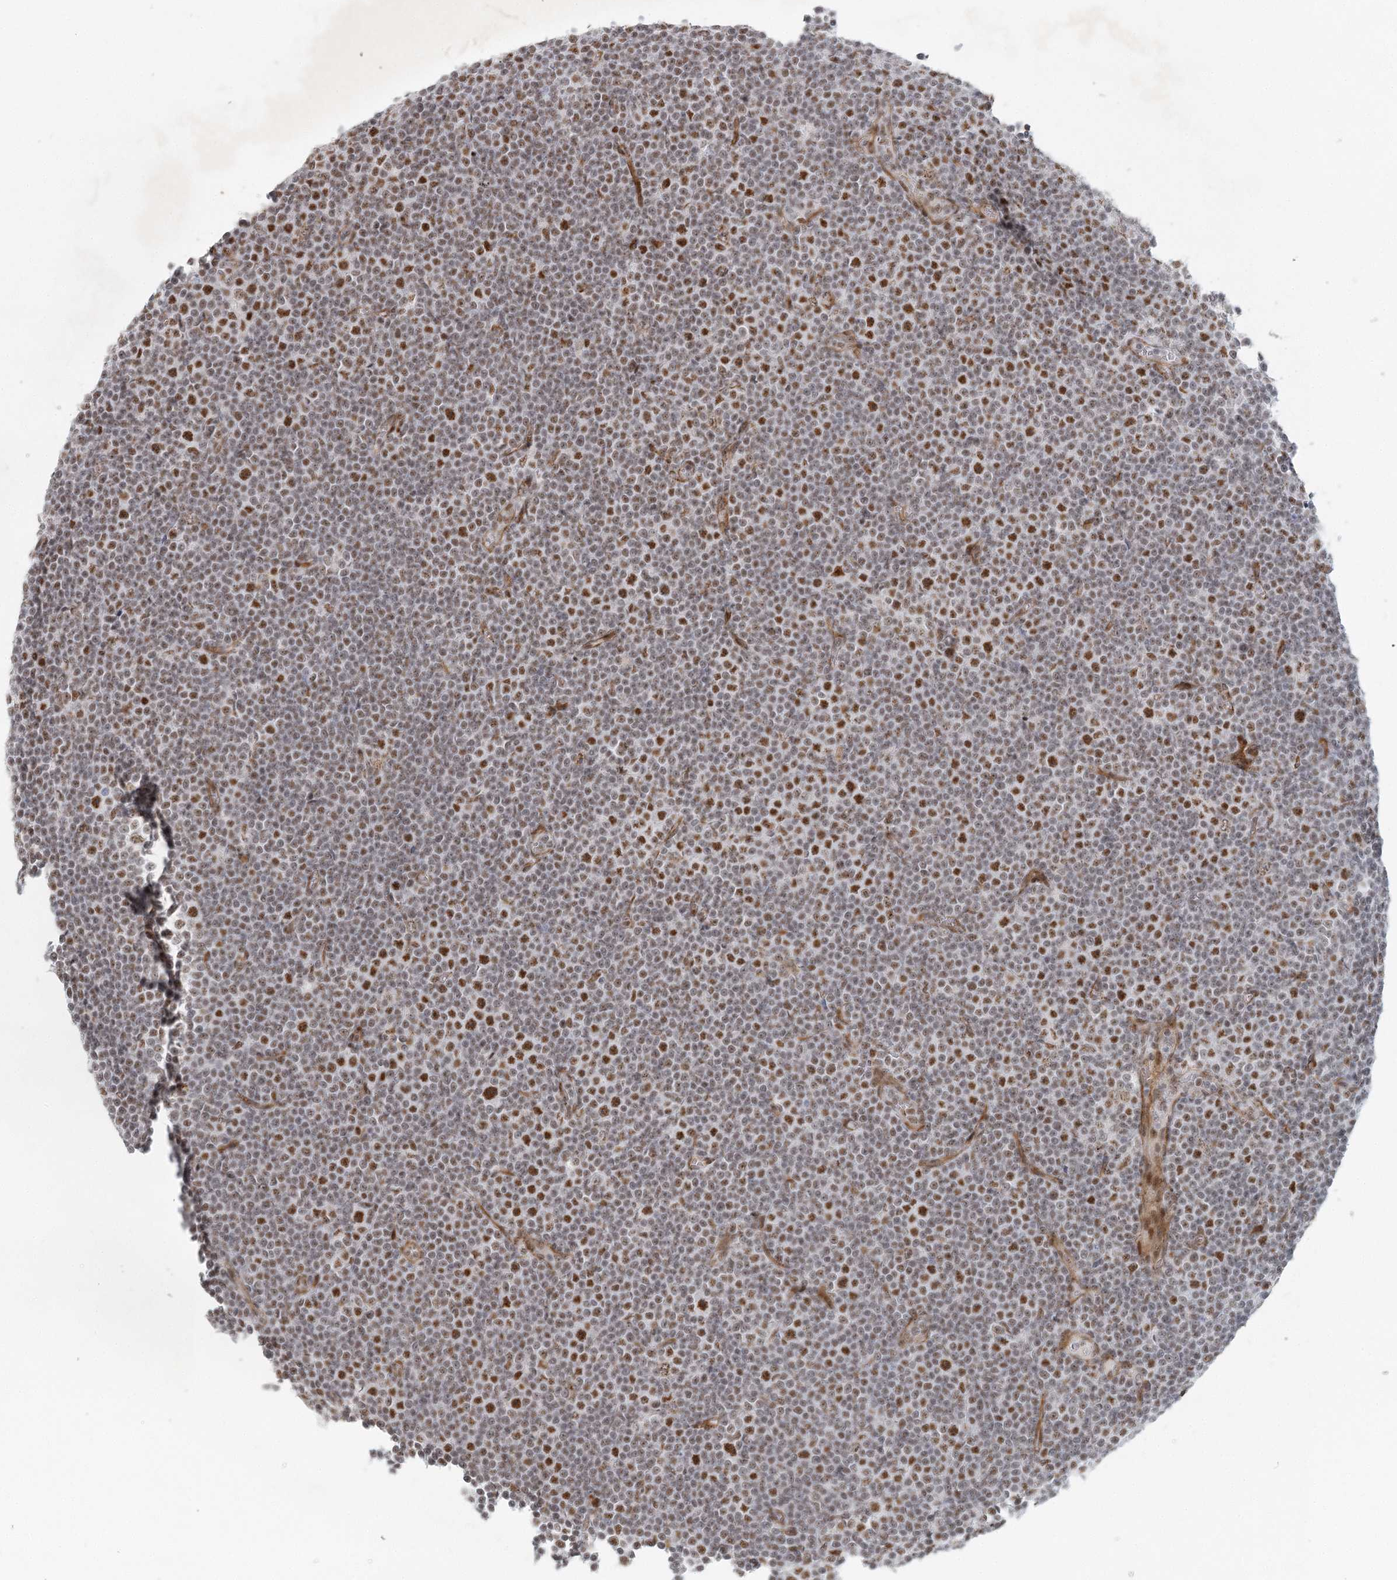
{"staining": {"intensity": "strong", "quantity": "25%-75%", "location": "nuclear"}, "tissue": "lymphoma", "cell_type": "Tumor cells", "image_type": "cancer", "snomed": [{"axis": "morphology", "description": "Malignant lymphoma, non-Hodgkin's type, Low grade"}, {"axis": "topography", "description": "Lymph node"}], "caption": "Malignant lymphoma, non-Hodgkin's type (low-grade) tissue displays strong nuclear positivity in about 25%-75% of tumor cells, visualized by immunohistochemistry.", "gene": "U2SURP", "patient": {"sex": "female", "age": 67}}